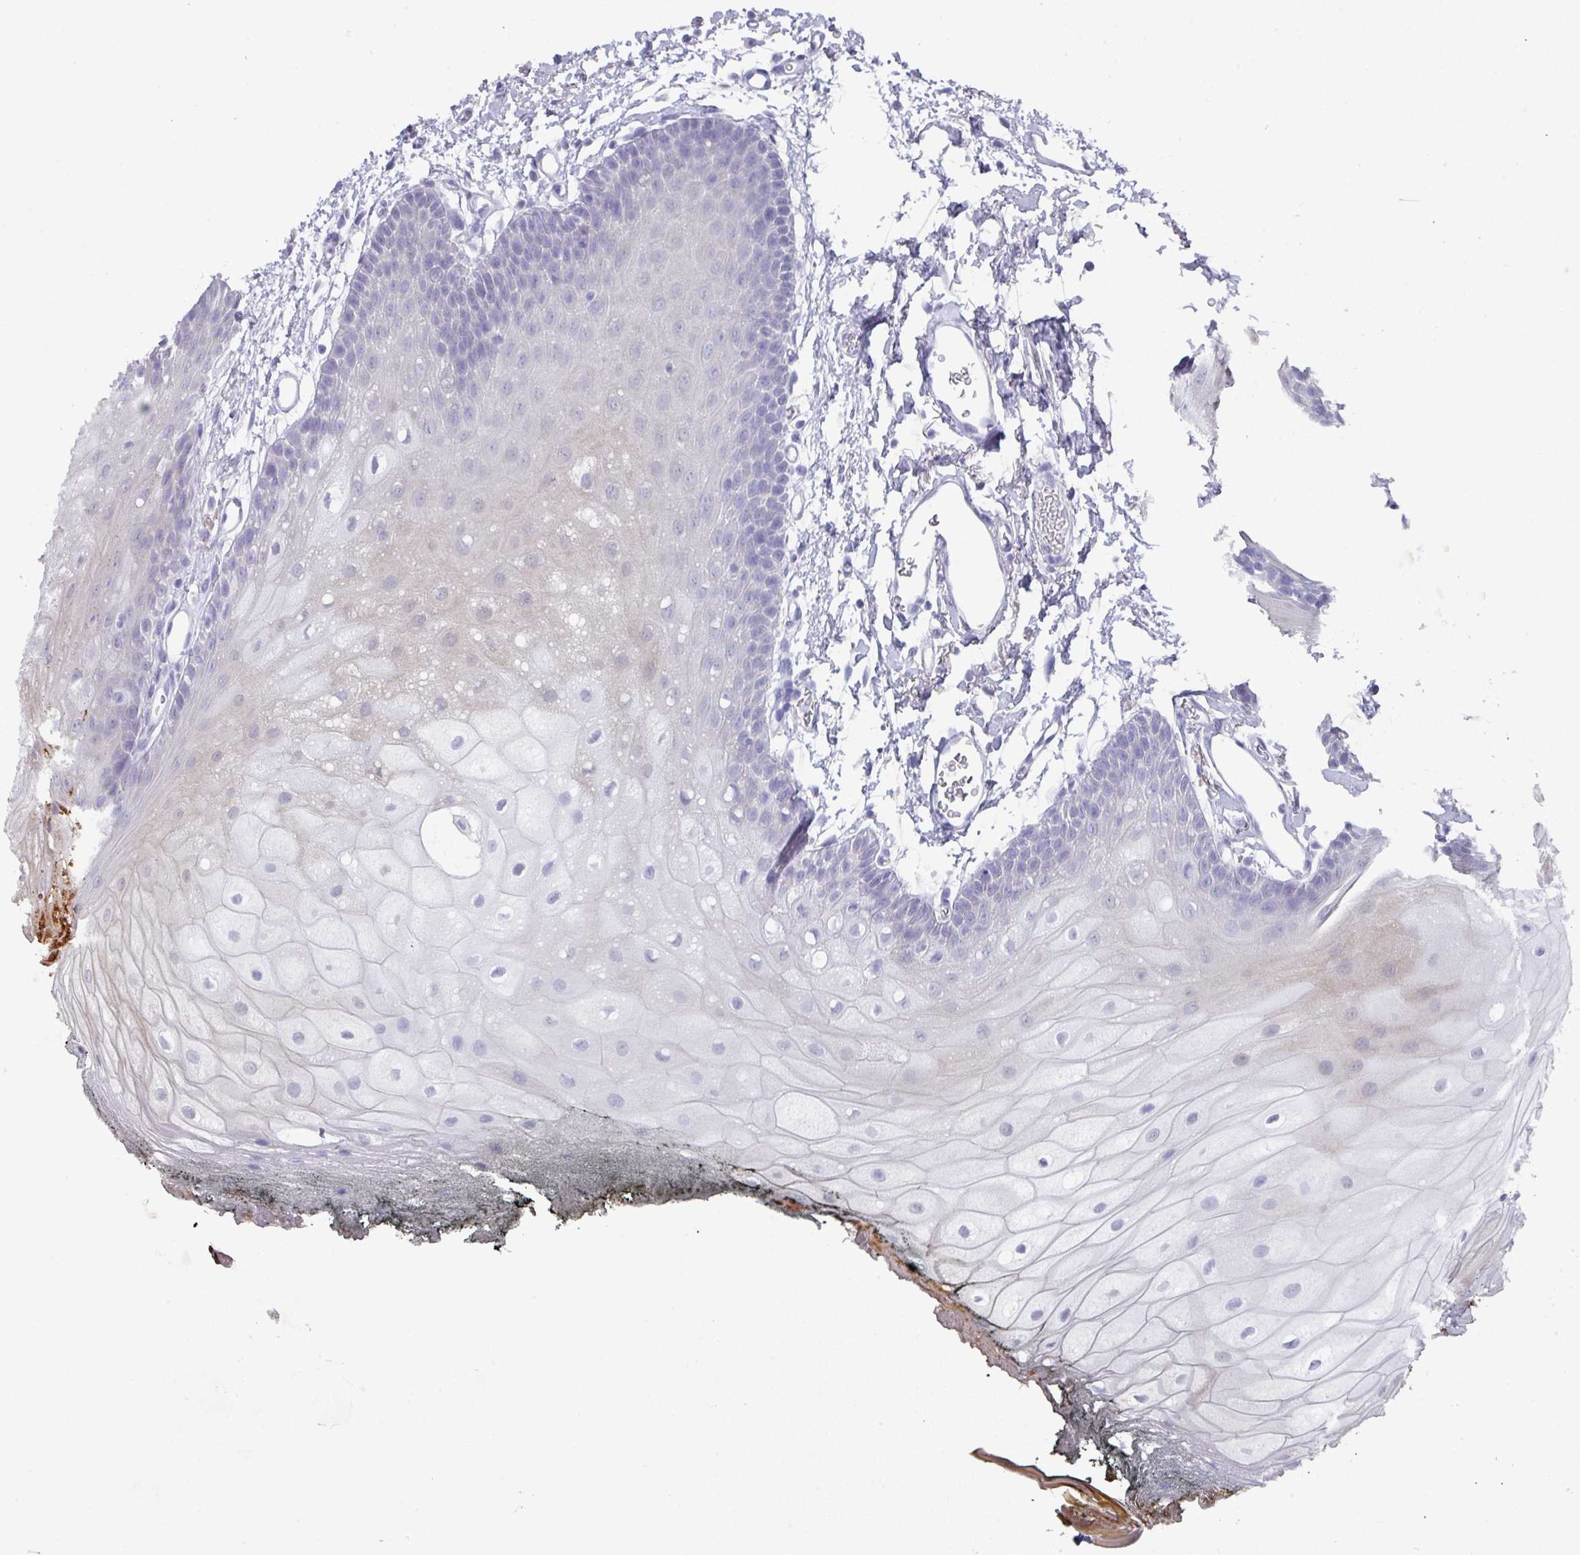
{"staining": {"intensity": "negative", "quantity": "none", "location": "none"}, "tissue": "oral mucosa", "cell_type": "Squamous epithelial cells", "image_type": "normal", "snomed": [{"axis": "morphology", "description": "Normal tissue, NOS"}, {"axis": "morphology", "description": "Squamous cell carcinoma, NOS"}, {"axis": "topography", "description": "Oral tissue"}, {"axis": "topography", "description": "Head-Neck"}], "caption": "DAB (3,3'-diaminobenzidine) immunohistochemical staining of unremarkable oral mucosa exhibits no significant staining in squamous epithelial cells.", "gene": "PEX10", "patient": {"sex": "female", "age": 81}}